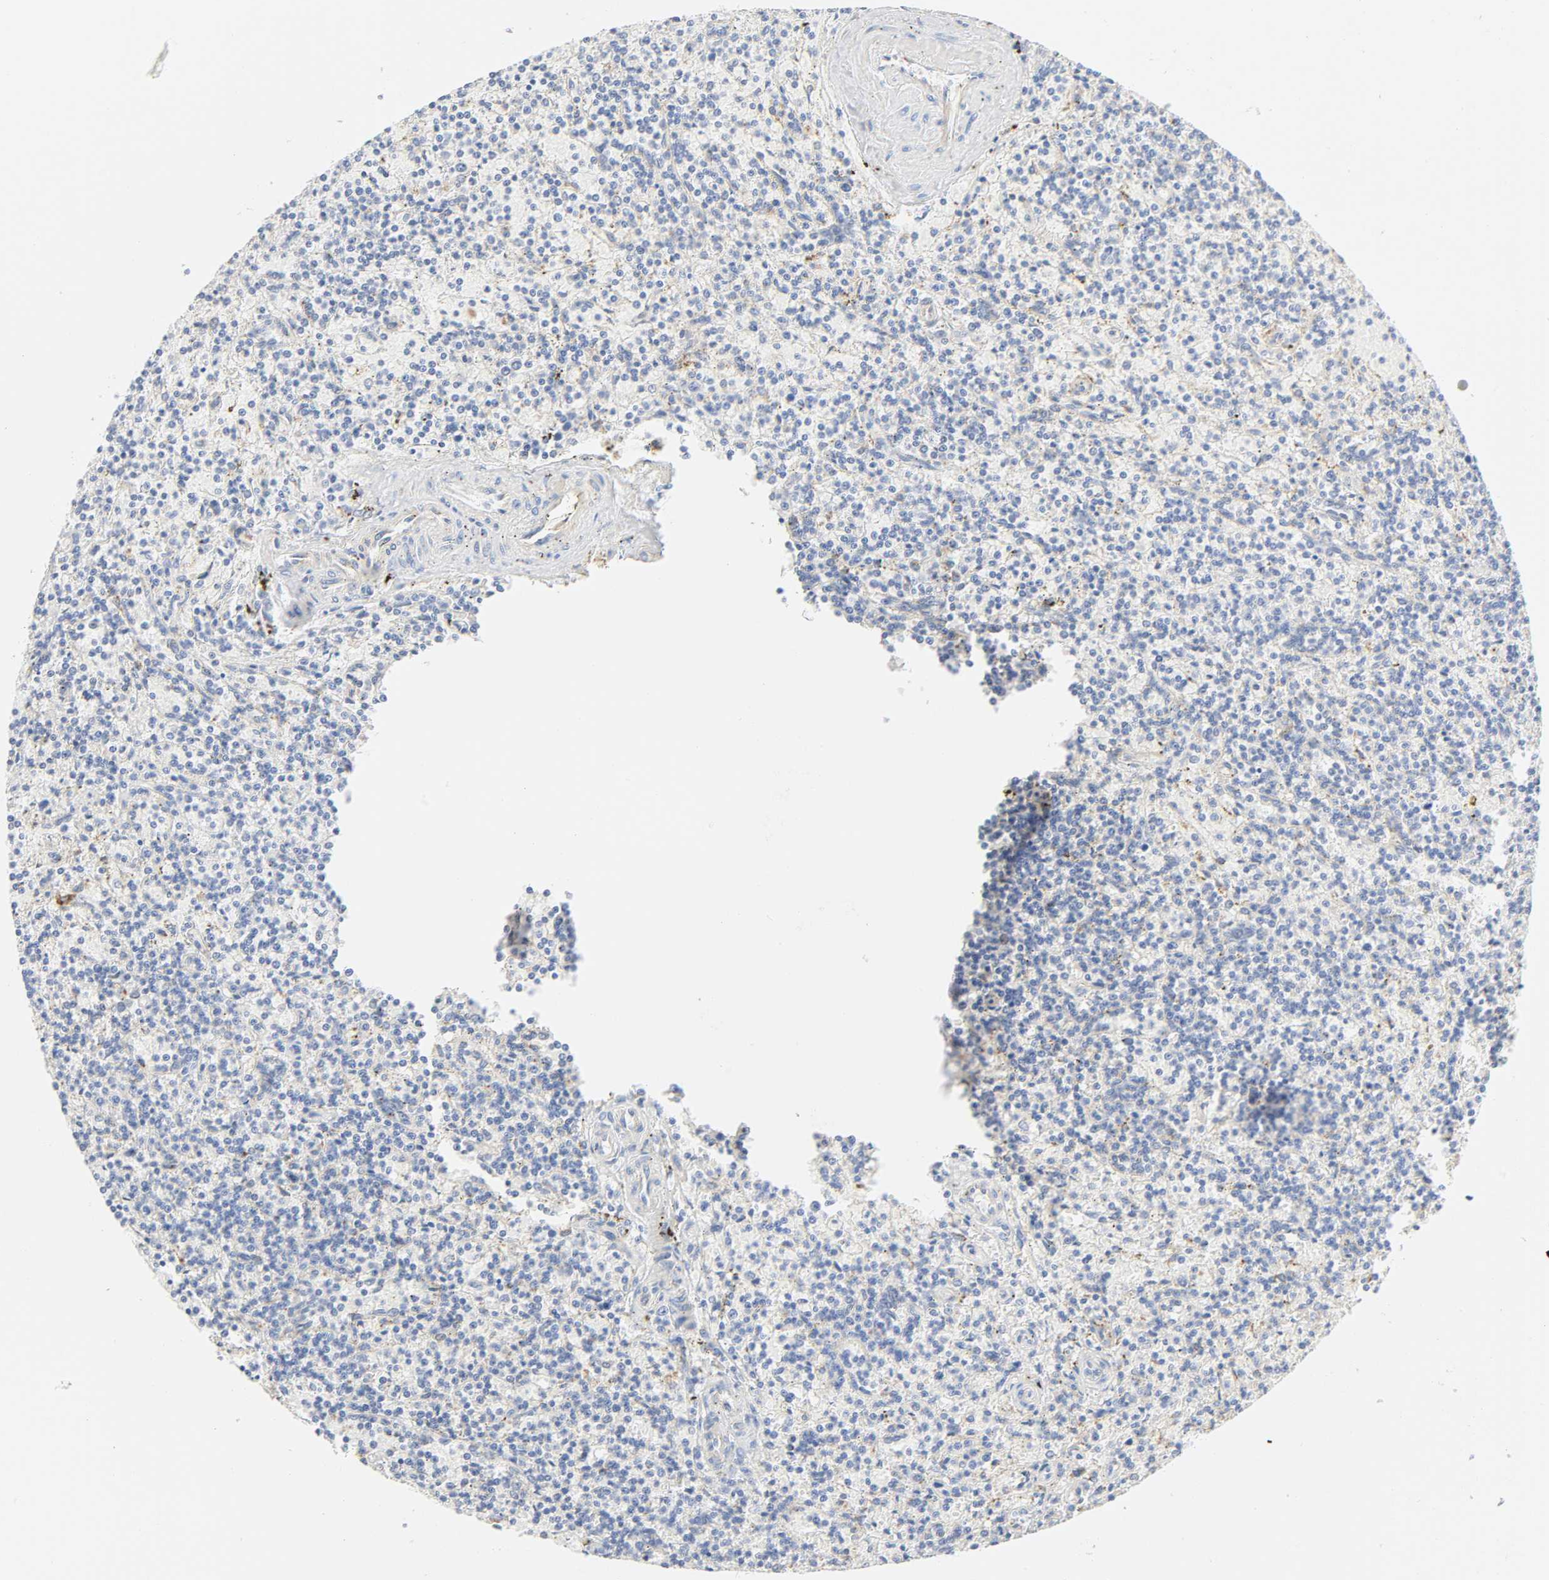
{"staining": {"intensity": "negative", "quantity": "none", "location": "none"}, "tissue": "lymphoma", "cell_type": "Tumor cells", "image_type": "cancer", "snomed": [{"axis": "morphology", "description": "Malignant lymphoma, non-Hodgkin's type, Low grade"}, {"axis": "topography", "description": "Spleen"}], "caption": "A high-resolution photomicrograph shows IHC staining of lymphoma, which demonstrates no significant staining in tumor cells.", "gene": "MAGEB17", "patient": {"sex": "male", "age": 73}}